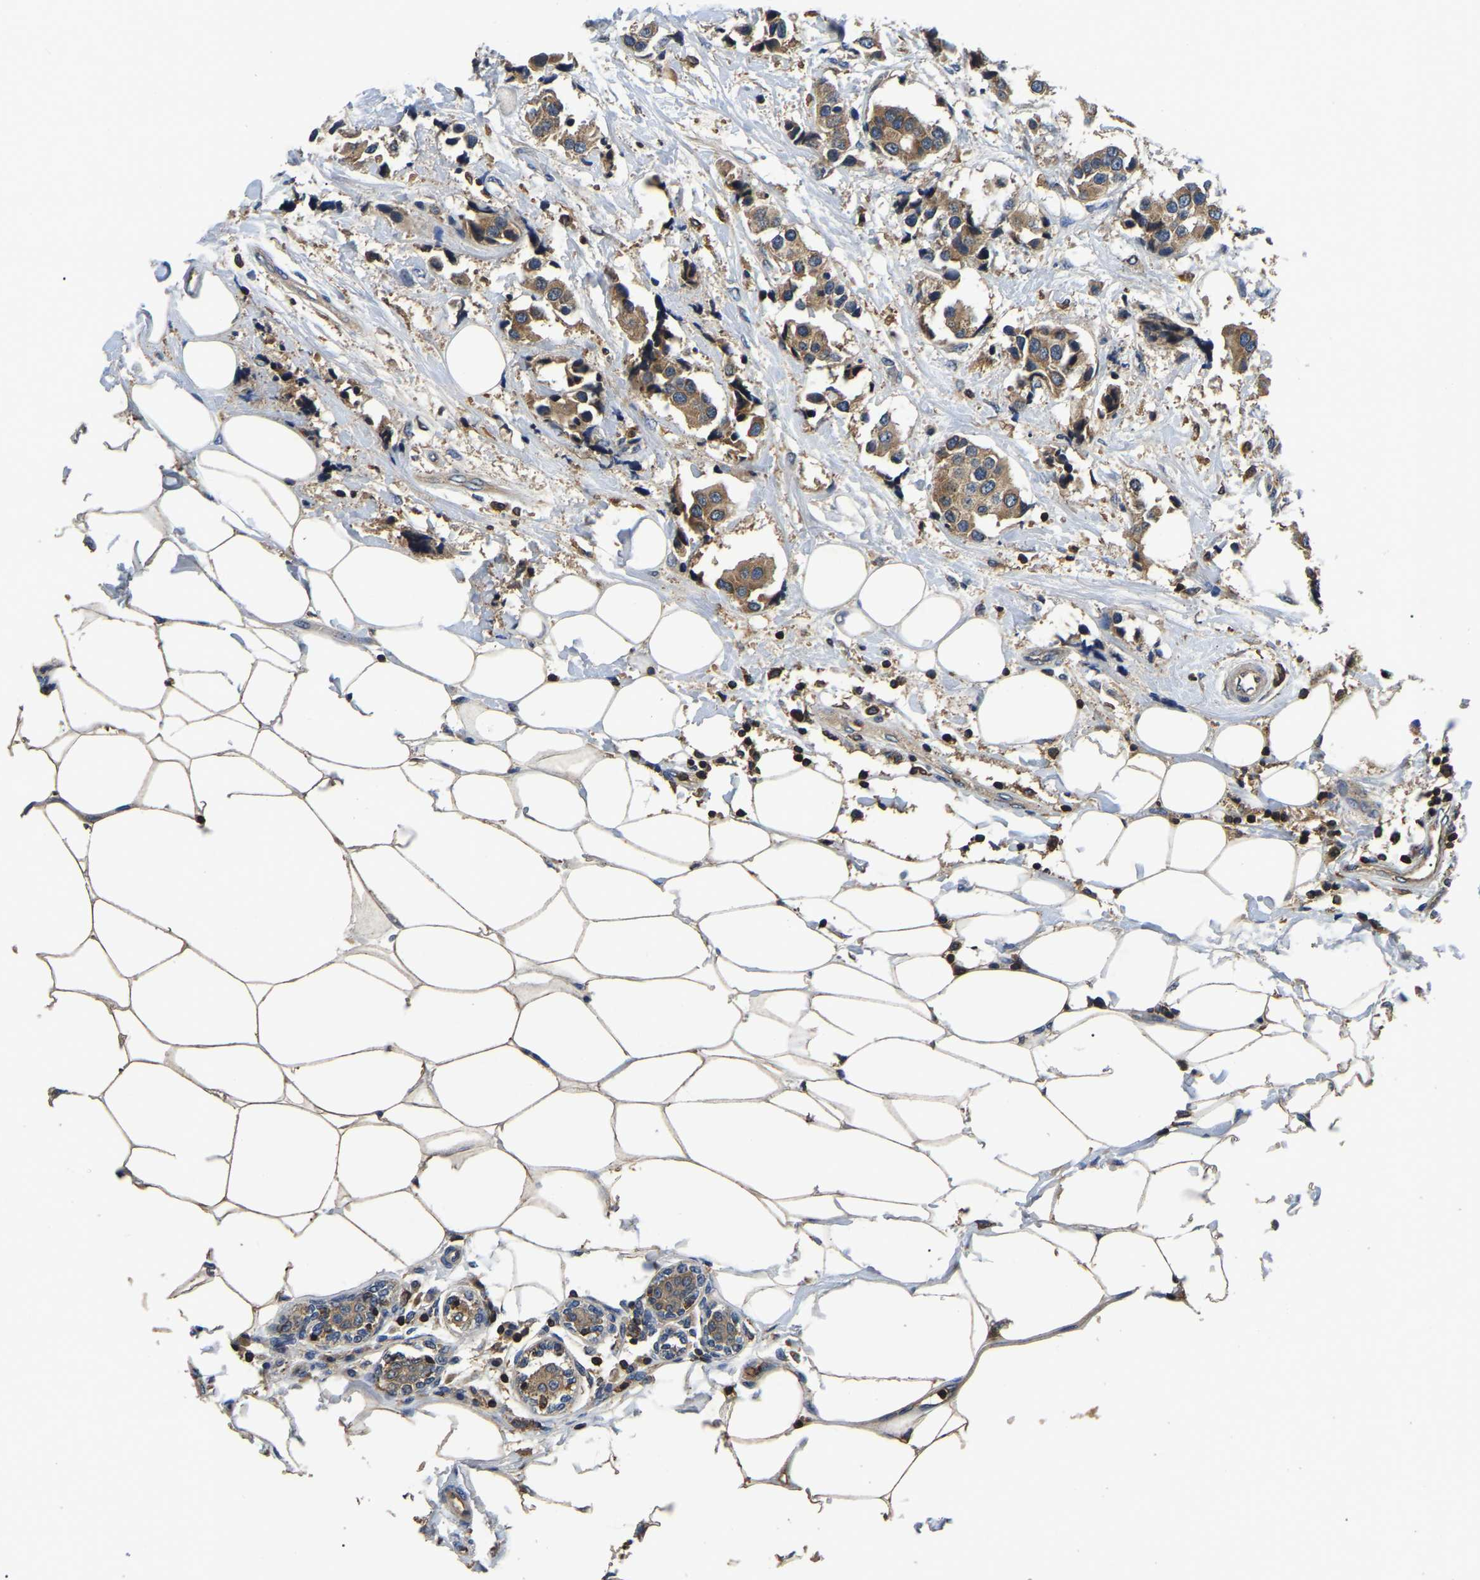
{"staining": {"intensity": "moderate", "quantity": ">75%", "location": "cytoplasmic/membranous"}, "tissue": "breast cancer", "cell_type": "Tumor cells", "image_type": "cancer", "snomed": [{"axis": "morphology", "description": "Normal tissue, NOS"}, {"axis": "morphology", "description": "Duct carcinoma"}, {"axis": "topography", "description": "Breast"}], "caption": "Protein expression by immunohistochemistry reveals moderate cytoplasmic/membranous staining in about >75% of tumor cells in intraductal carcinoma (breast).", "gene": "SMPD2", "patient": {"sex": "female", "age": 39}}